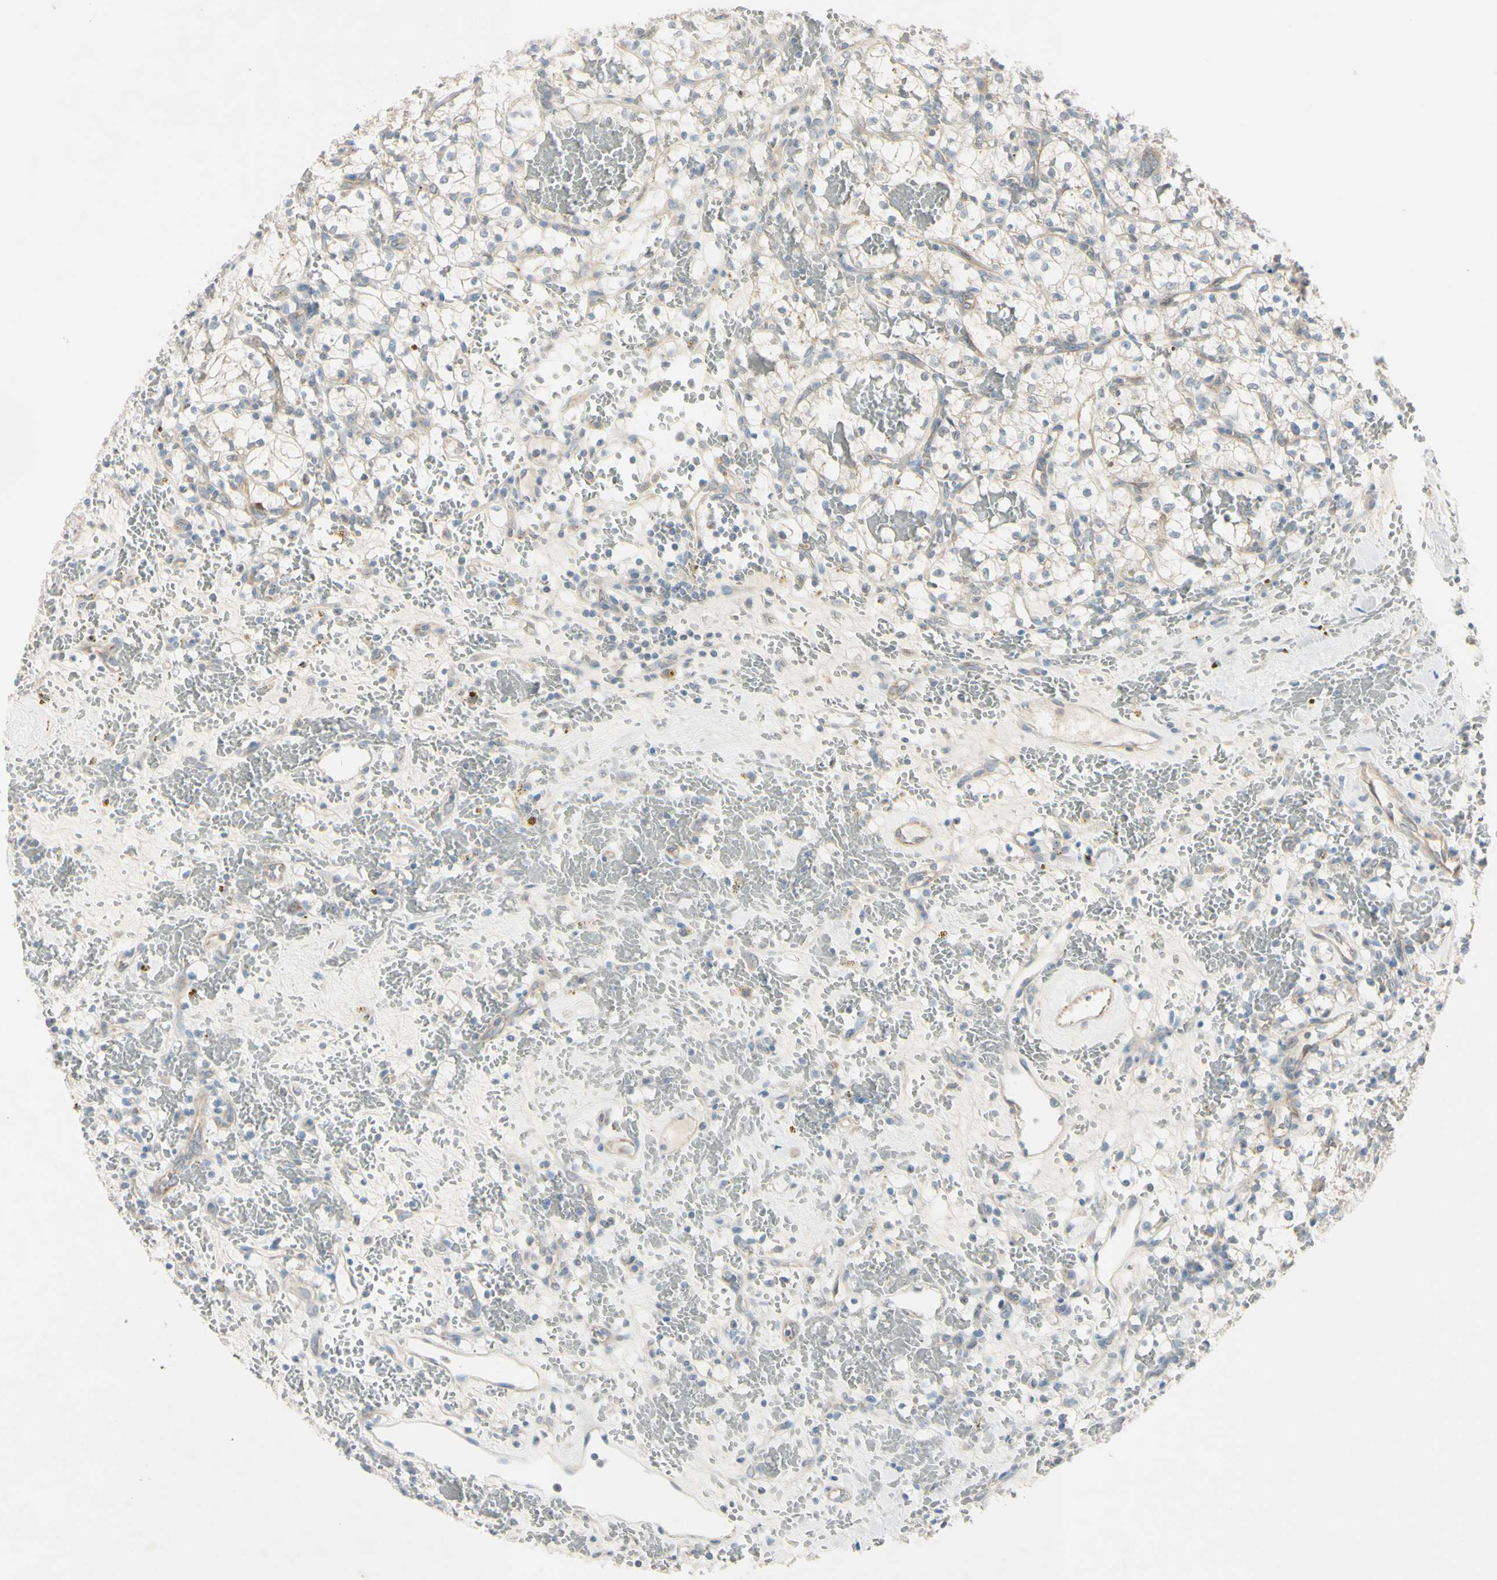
{"staining": {"intensity": "negative", "quantity": "none", "location": "none"}, "tissue": "renal cancer", "cell_type": "Tumor cells", "image_type": "cancer", "snomed": [{"axis": "morphology", "description": "Adenocarcinoma, NOS"}, {"axis": "topography", "description": "Kidney"}], "caption": "A micrograph of renal adenocarcinoma stained for a protein displays no brown staining in tumor cells.", "gene": "AATK", "patient": {"sex": "female", "age": 60}}